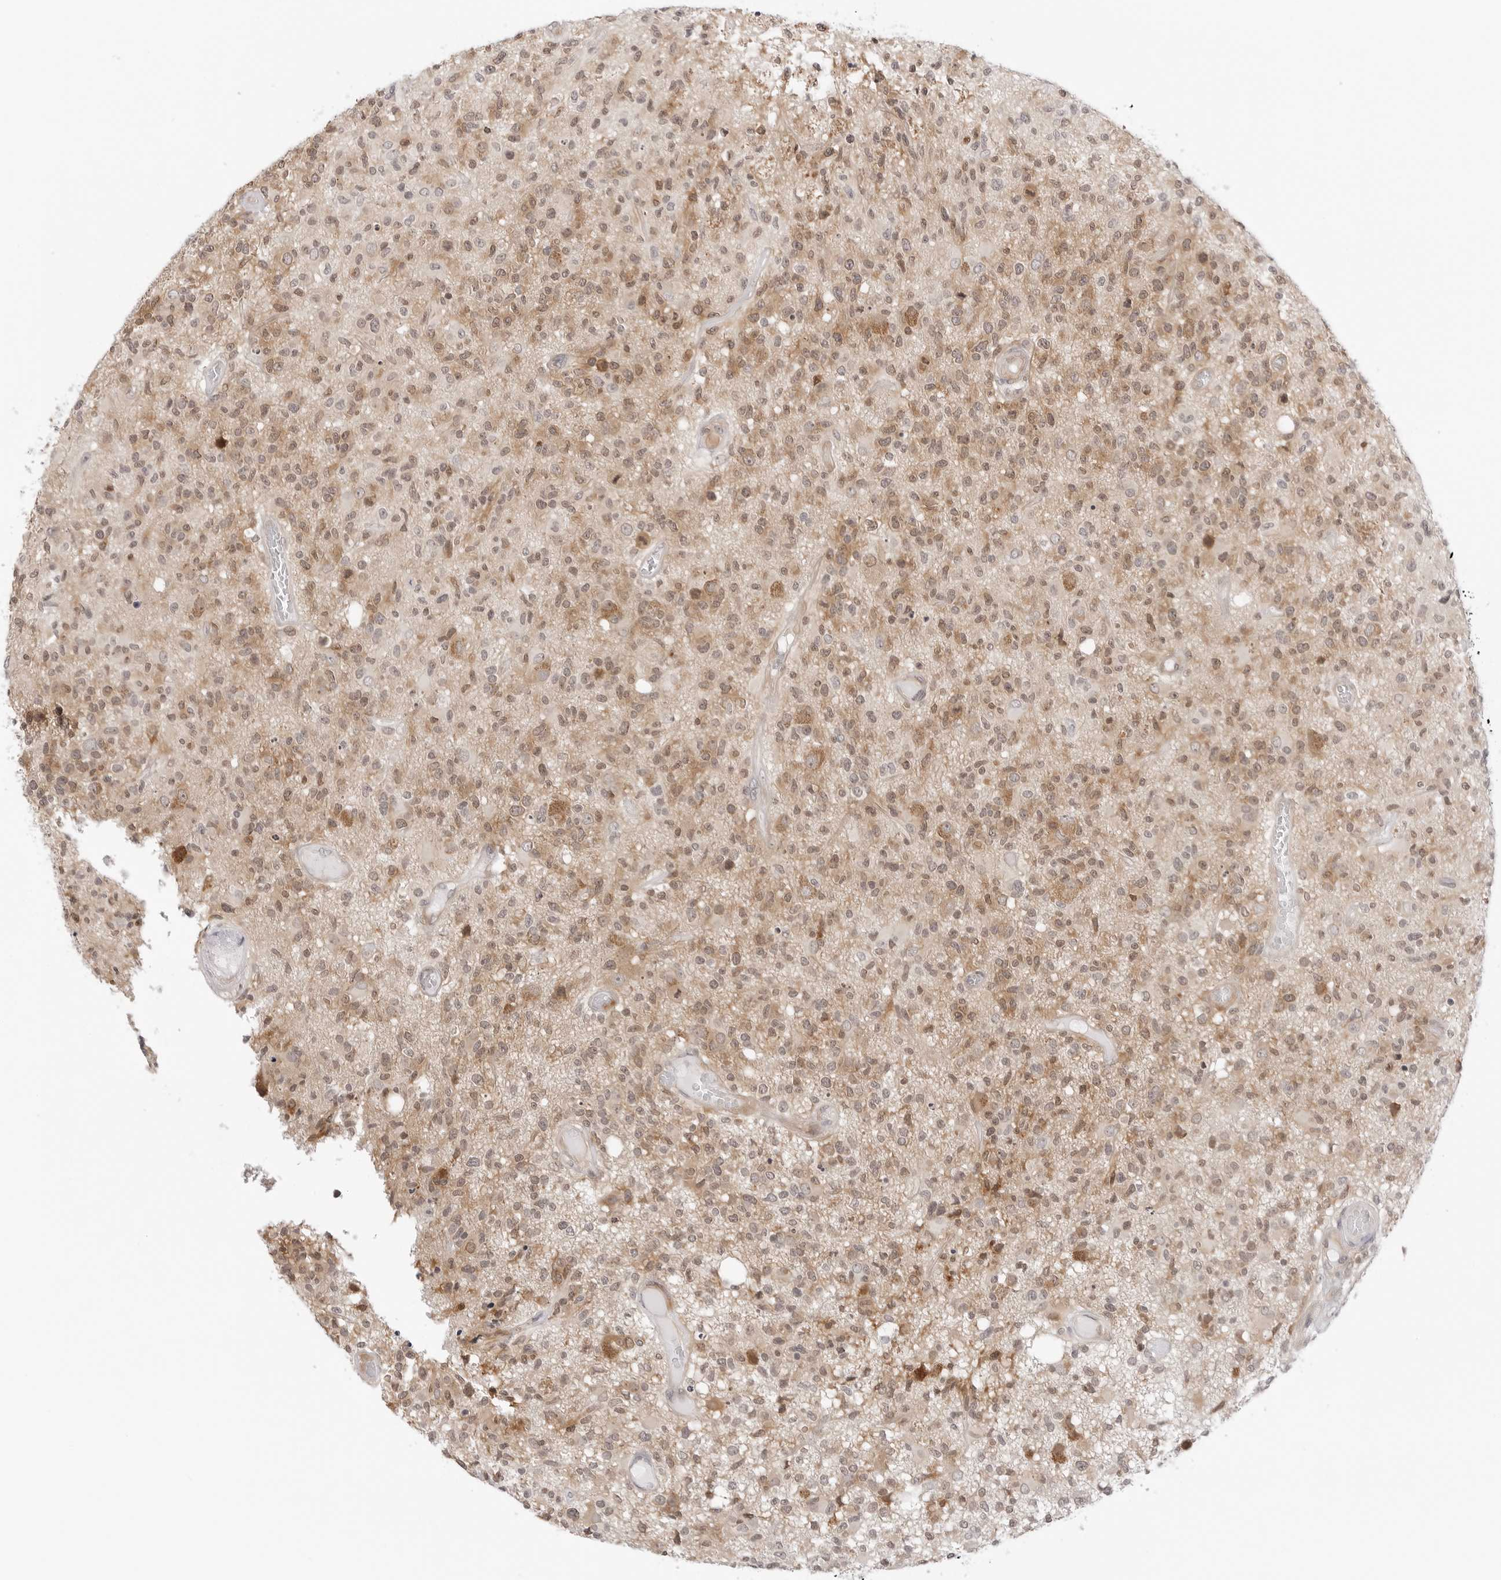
{"staining": {"intensity": "weak", "quantity": "25%-75%", "location": "cytoplasmic/membranous,nuclear"}, "tissue": "glioma", "cell_type": "Tumor cells", "image_type": "cancer", "snomed": [{"axis": "morphology", "description": "Glioma, malignant, High grade"}, {"axis": "morphology", "description": "Glioblastoma, NOS"}, {"axis": "topography", "description": "Brain"}], "caption": "The micrograph displays staining of high-grade glioma (malignant), revealing weak cytoplasmic/membranous and nuclear protein staining (brown color) within tumor cells.", "gene": "NUDC", "patient": {"sex": "male", "age": 60}}